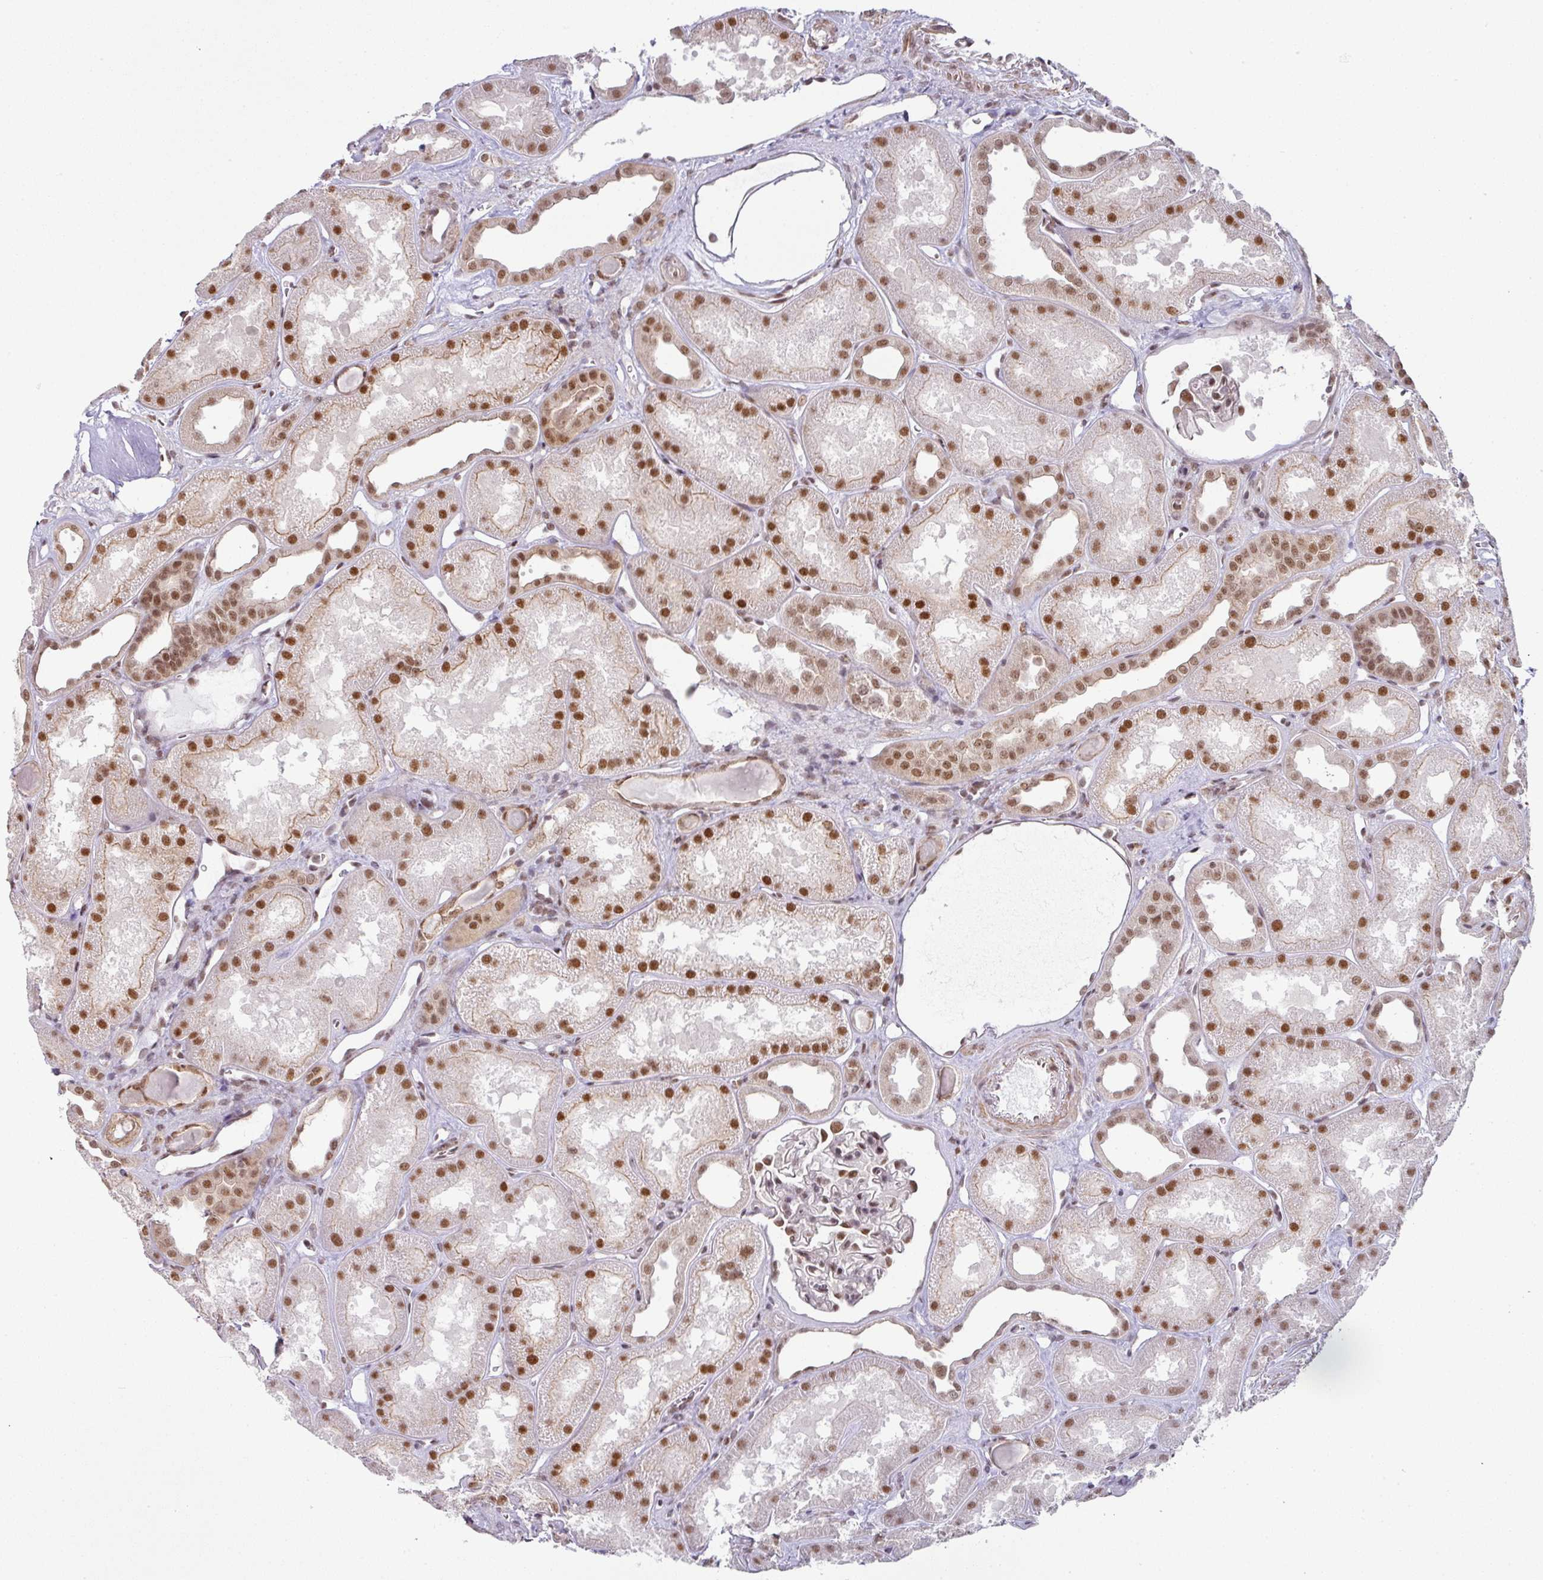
{"staining": {"intensity": "moderate", "quantity": "25%-75%", "location": "nuclear"}, "tissue": "kidney", "cell_type": "Cells in glomeruli", "image_type": "normal", "snomed": [{"axis": "morphology", "description": "Normal tissue, NOS"}, {"axis": "topography", "description": "Kidney"}], "caption": "A photomicrograph showing moderate nuclear expression in about 25%-75% of cells in glomeruli in benign kidney, as visualized by brown immunohistochemical staining.", "gene": "NCOA5", "patient": {"sex": "male", "age": 61}}